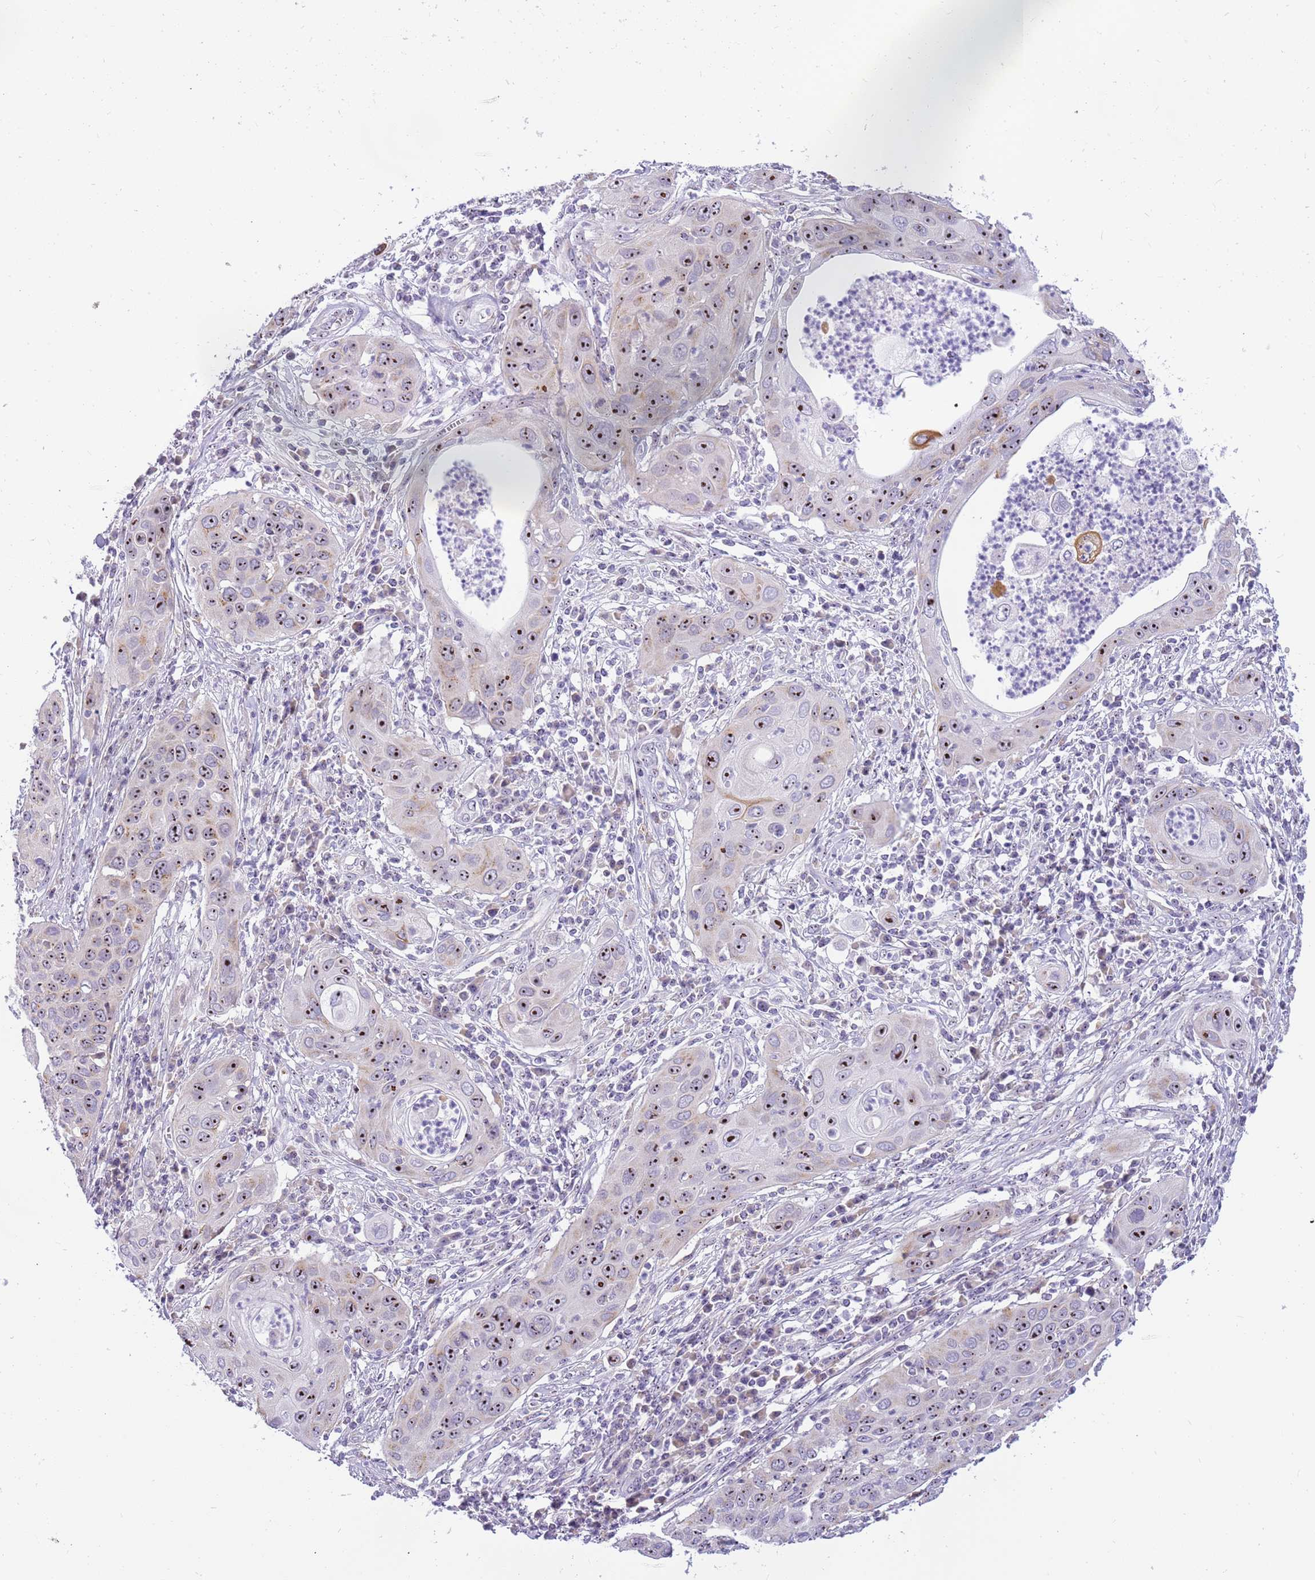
{"staining": {"intensity": "moderate", "quantity": ">75%", "location": "nuclear"}, "tissue": "cervical cancer", "cell_type": "Tumor cells", "image_type": "cancer", "snomed": [{"axis": "morphology", "description": "Squamous cell carcinoma, NOS"}, {"axis": "topography", "description": "Cervix"}], "caption": "High-power microscopy captured an immunohistochemistry (IHC) image of cervical cancer (squamous cell carcinoma), revealing moderate nuclear expression in about >75% of tumor cells.", "gene": "DNAJA3", "patient": {"sex": "female", "age": 36}}